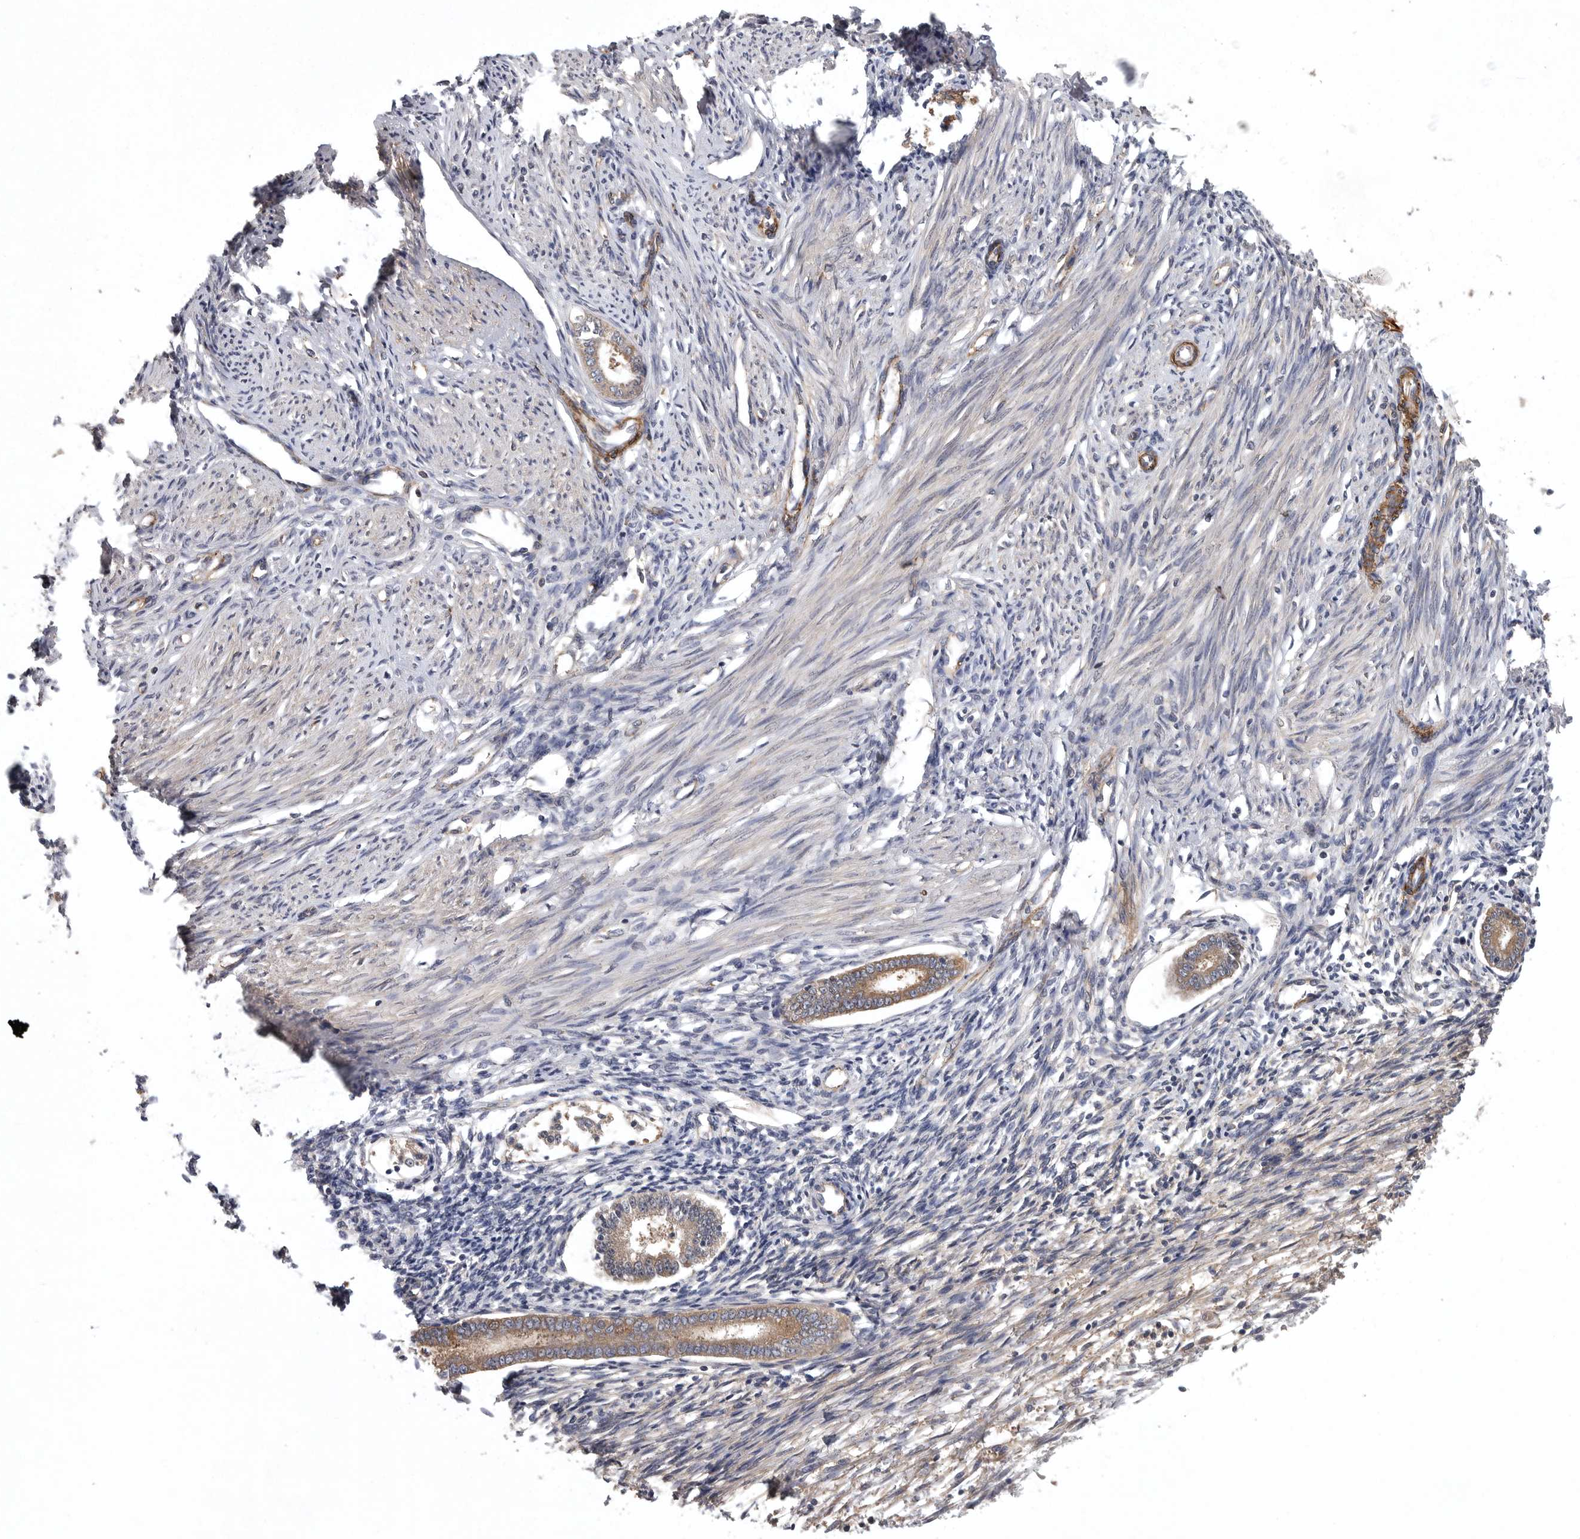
{"staining": {"intensity": "negative", "quantity": "none", "location": "none"}, "tissue": "endometrium", "cell_type": "Cells in endometrial stroma", "image_type": "normal", "snomed": [{"axis": "morphology", "description": "Normal tissue, NOS"}, {"axis": "topography", "description": "Endometrium"}], "caption": "Immunohistochemistry histopathology image of normal human endometrium stained for a protein (brown), which exhibits no expression in cells in endometrial stroma.", "gene": "OXR1", "patient": {"sex": "female", "age": 56}}